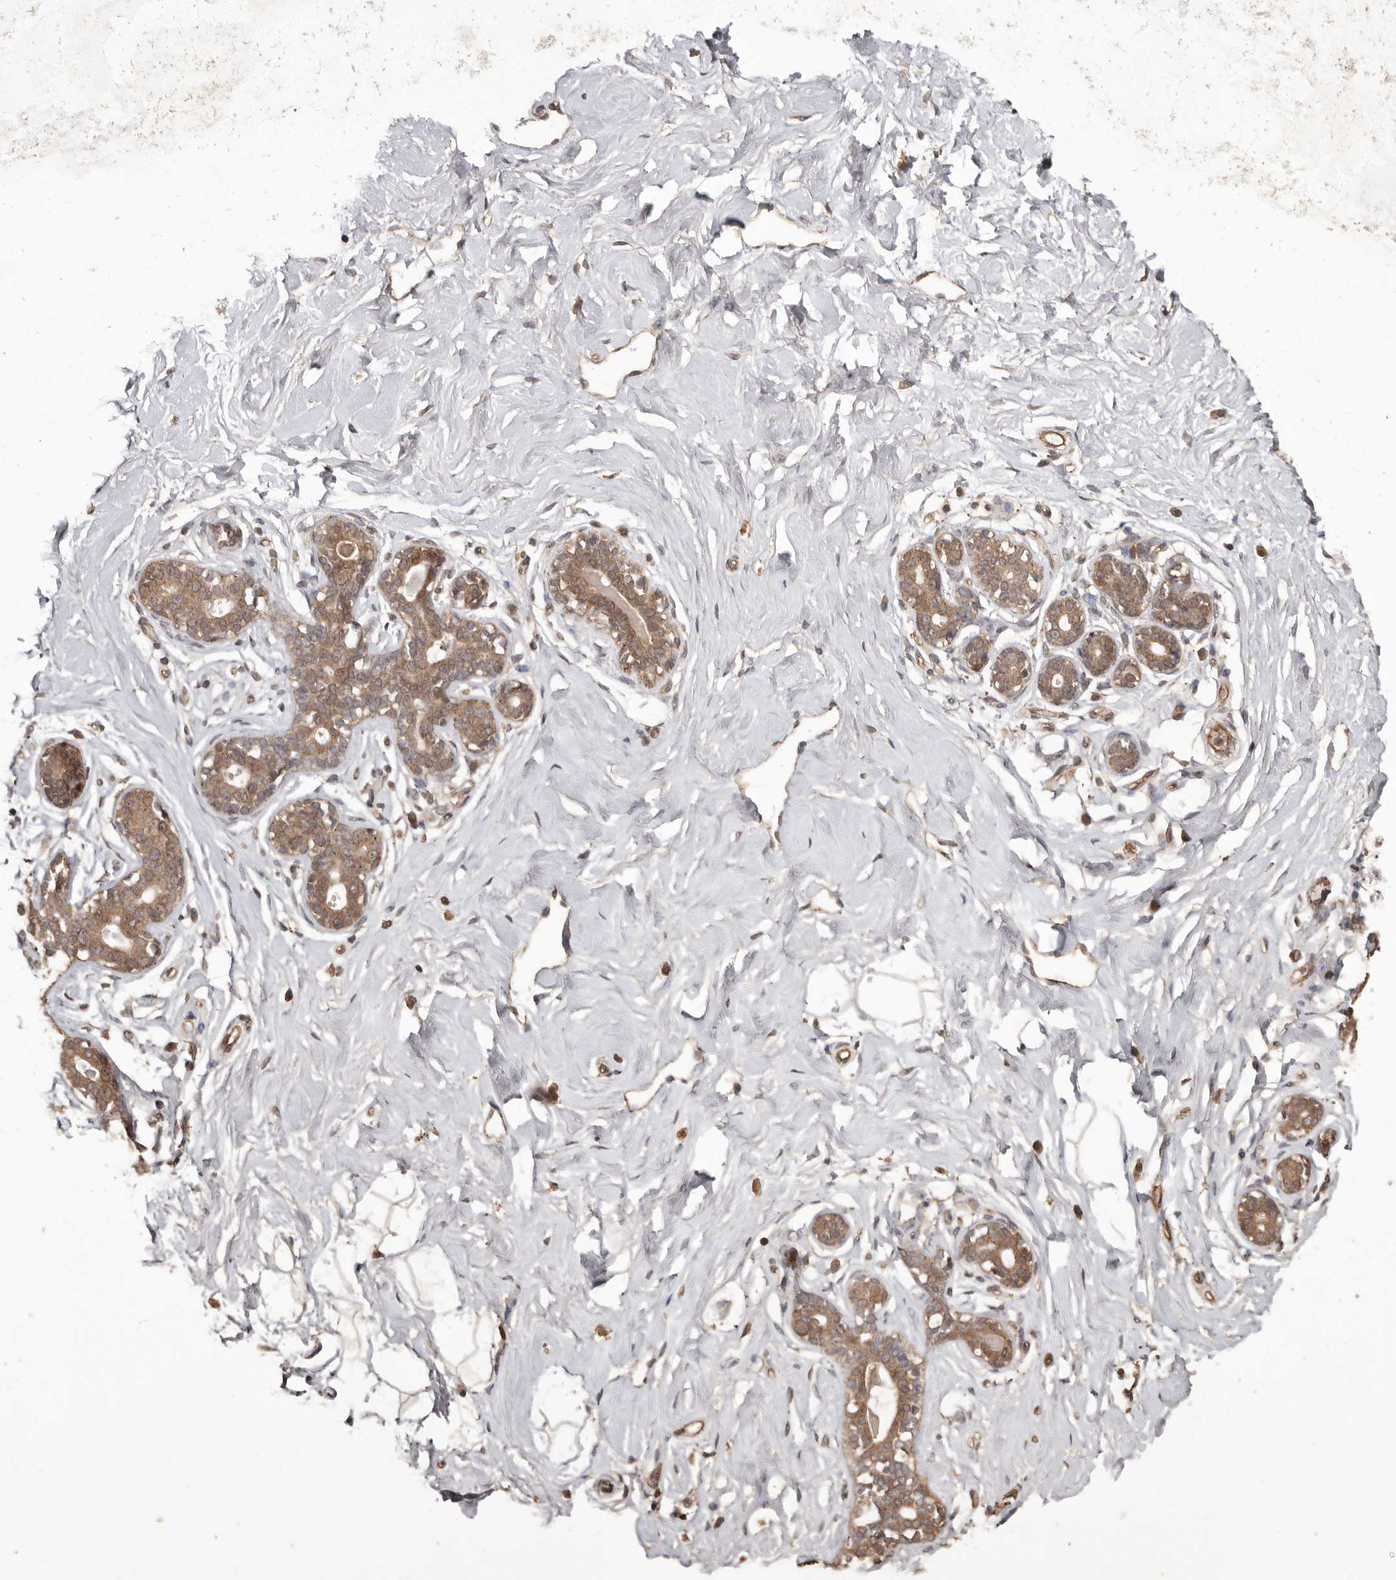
{"staining": {"intensity": "moderate", "quantity": "<25%", "location": "cytoplasmic/membranous"}, "tissue": "breast", "cell_type": "Adipocytes", "image_type": "normal", "snomed": [{"axis": "morphology", "description": "Normal tissue, NOS"}, {"axis": "morphology", "description": "Adenoma, NOS"}, {"axis": "topography", "description": "Breast"}], "caption": "Benign breast shows moderate cytoplasmic/membranous expression in about <25% of adipocytes.", "gene": "NUP43", "patient": {"sex": "female", "age": 23}}